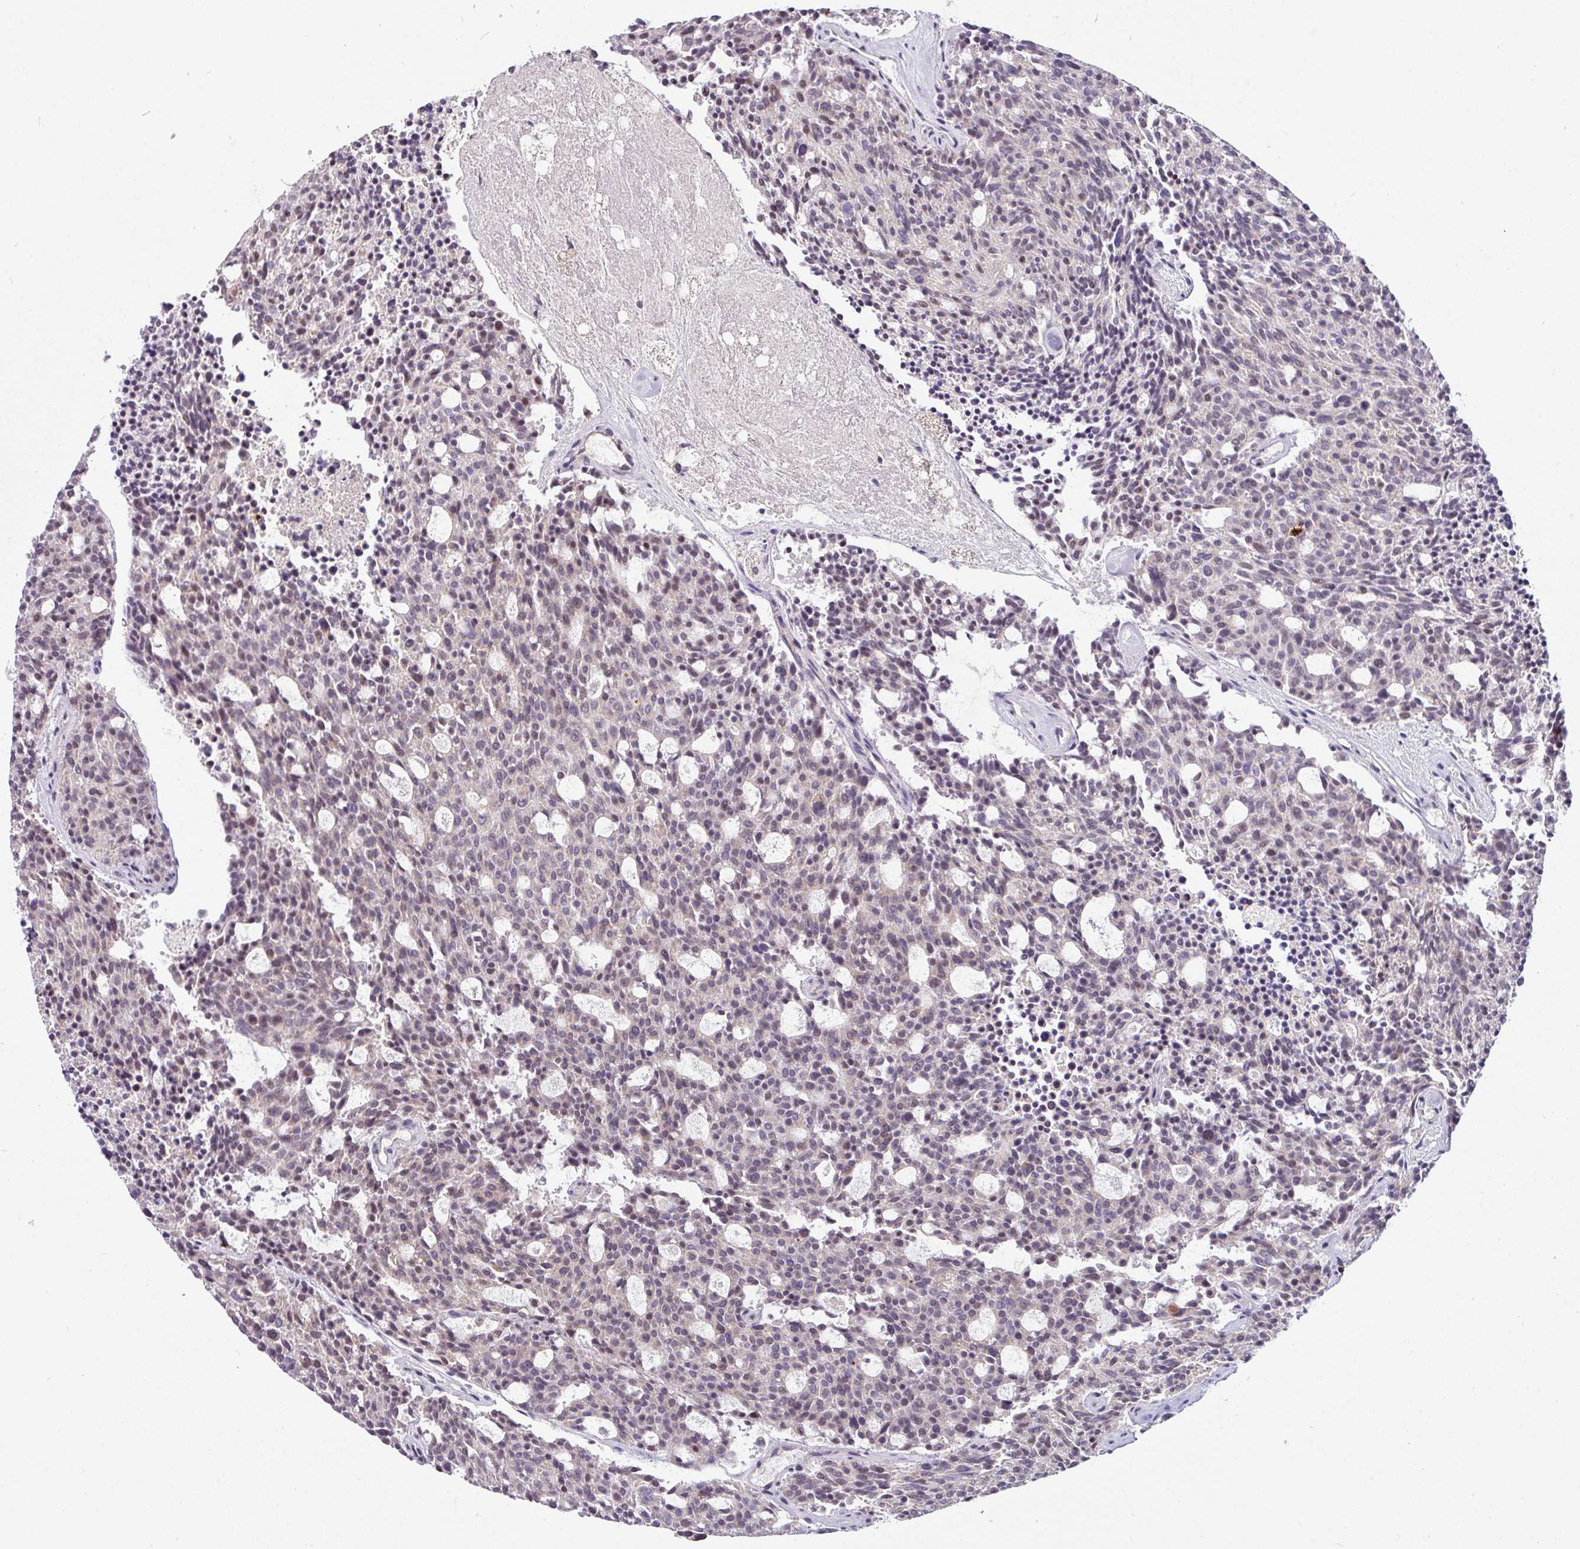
{"staining": {"intensity": "weak", "quantity": "<25%", "location": "nuclear"}, "tissue": "carcinoid", "cell_type": "Tumor cells", "image_type": "cancer", "snomed": [{"axis": "morphology", "description": "Carcinoid, malignant, NOS"}, {"axis": "topography", "description": "Pancreas"}], "caption": "This micrograph is of carcinoid stained with IHC to label a protein in brown with the nuclei are counter-stained blue. There is no staining in tumor cells.", "gene": "NAPSA", "patient": {"sex": "female", "age": 54}}